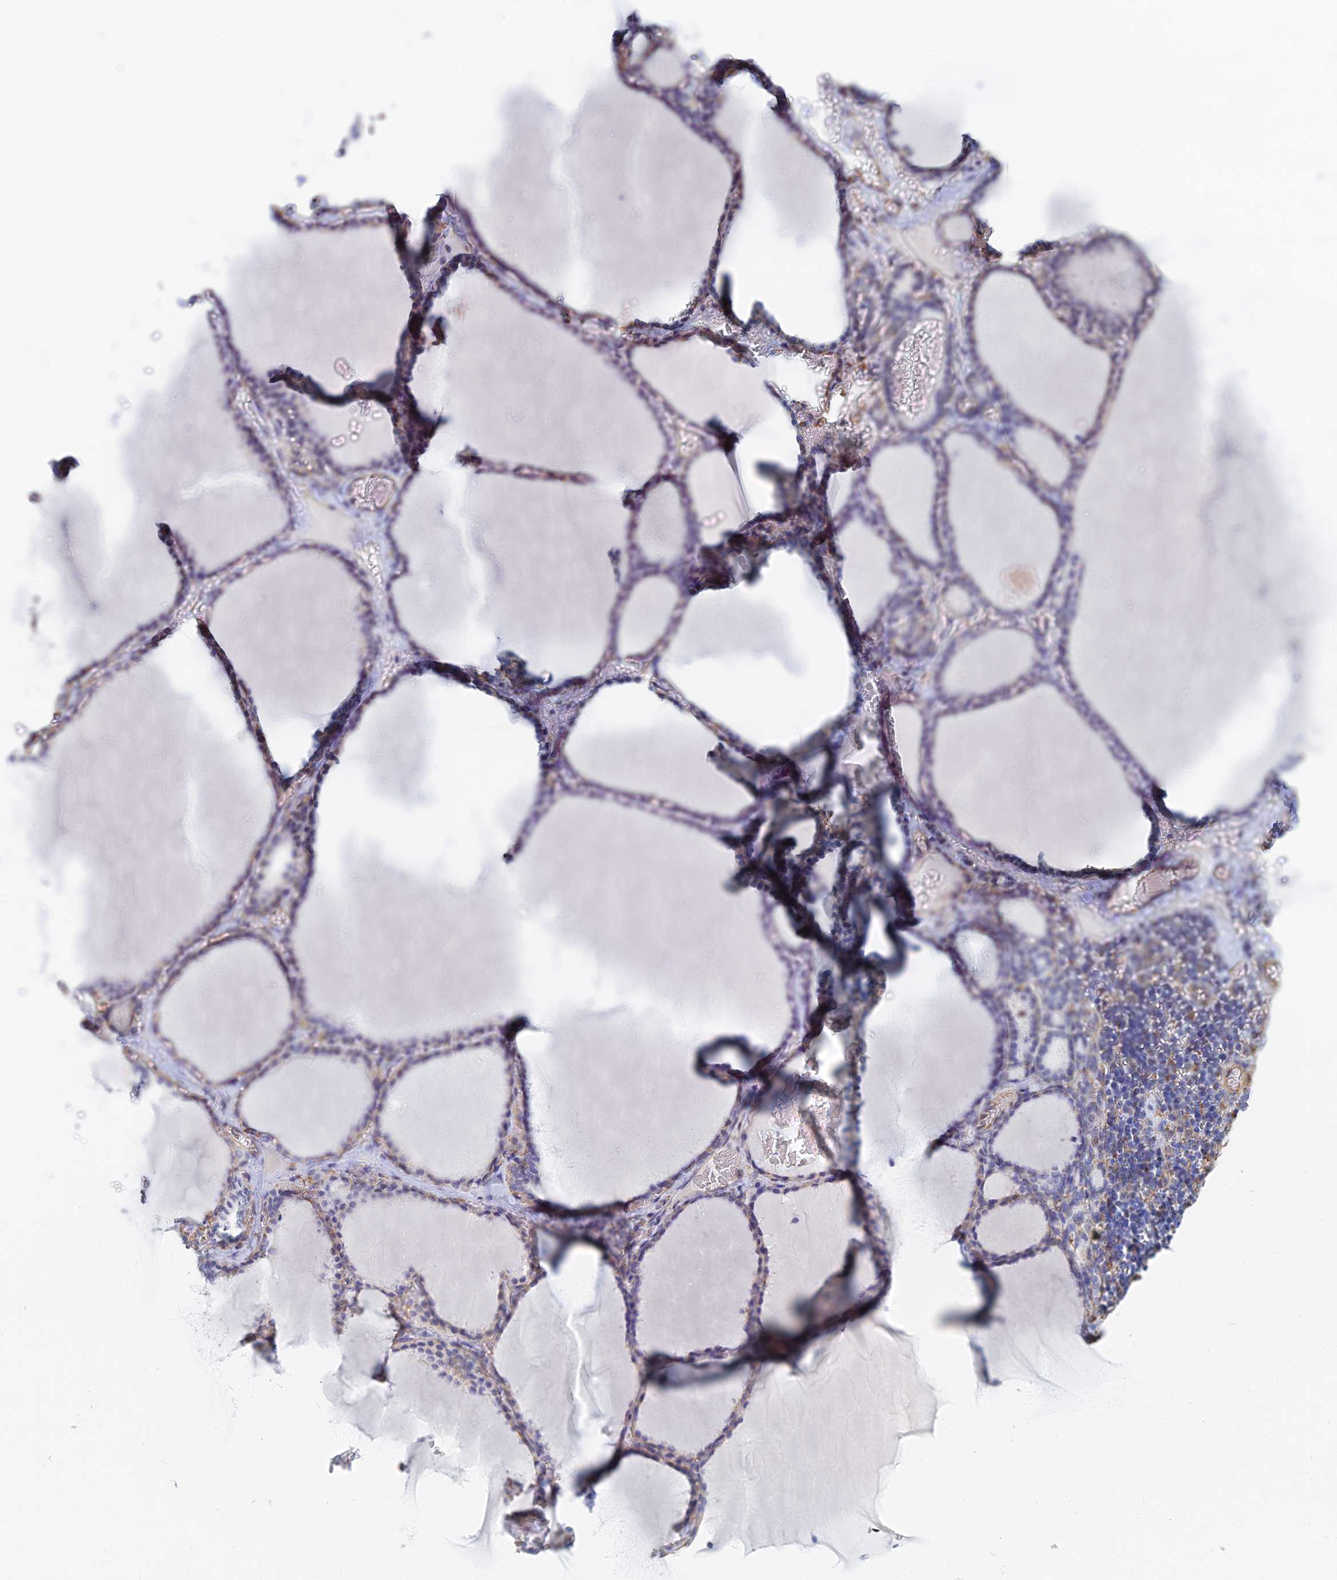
{"staining": {"intensity": "negative", "quantity": "none", "location": "none"}, "tissue": "thyroid gland", "cell_type": "Glandular cells", "image_type": "normal", "snomed": [{"axis": "morphology", "description": "Normal tissue, NOS"}, {"axis": "topography", "description": "Thyroid gland"}], "caption": "Glandular cells show no significant positivity in benign thyroid gland. (DAB immunohistochemistry visualized using brightfield microscopy, high magnification).", "gene": "RMC1", "patient": {"sex": "female", "age": 39}}